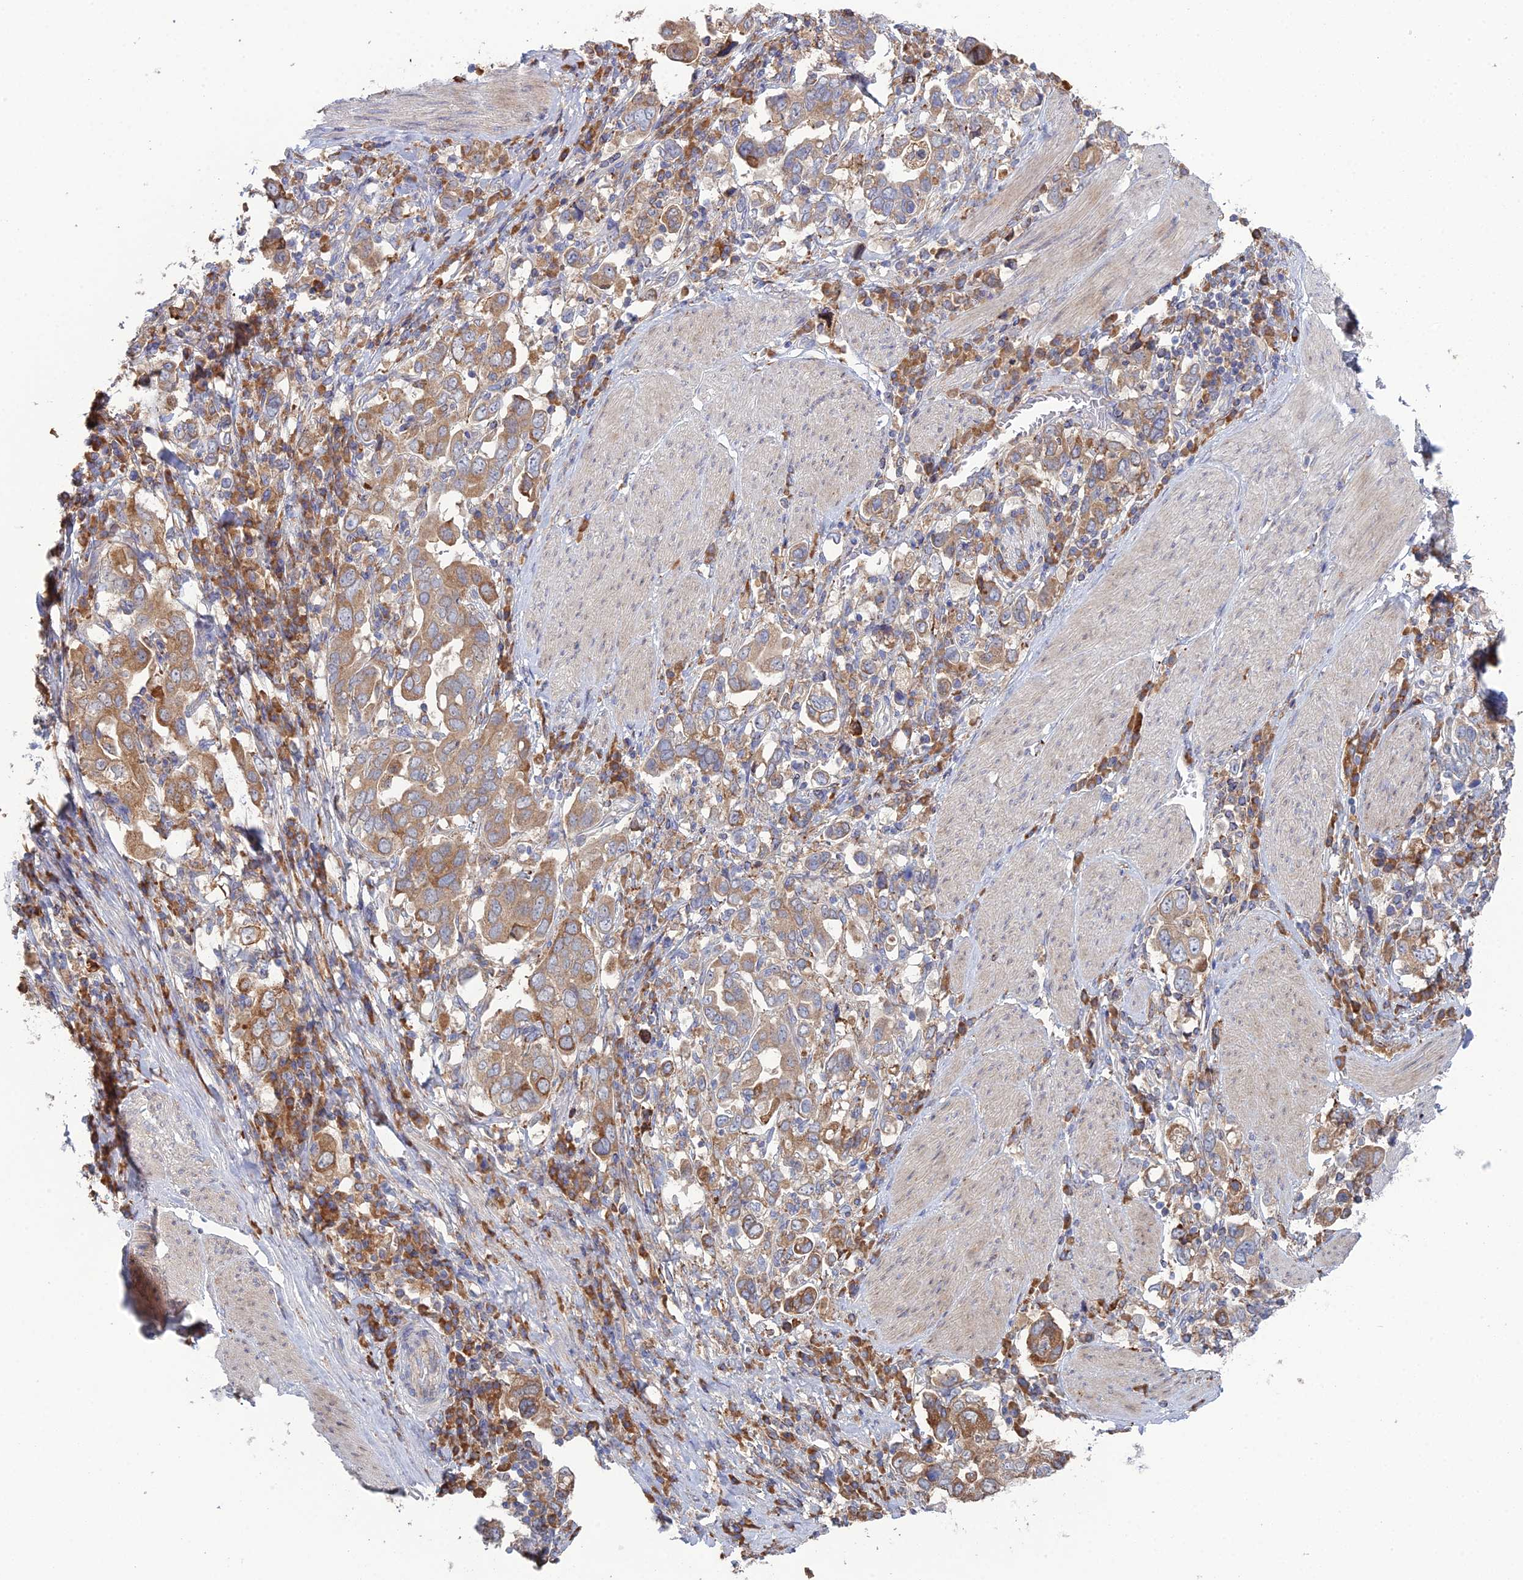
{"staining": {"intensity": "moderate", "quantity": "25%-75%", "location": "cytoplasmic/membranous"}, "tissue": "stomach cancer", "cell_type": "Tumor cells", "image_type": "cancer", "snomed": [{"axis": "morphology", "description": "Adenocarcinoma, NOS"}, {"axis": "topography", "description": "Stomach, upper"}], "caption": "This photomicrograph reveals IHC staining of stomach cancer, with medium moderate cytoplasmic/membranous expression in approximately 25%-75% of tumor cells.", "gene": "TRAPPC6A", "patient": {"sex": "male", "age": 62}}